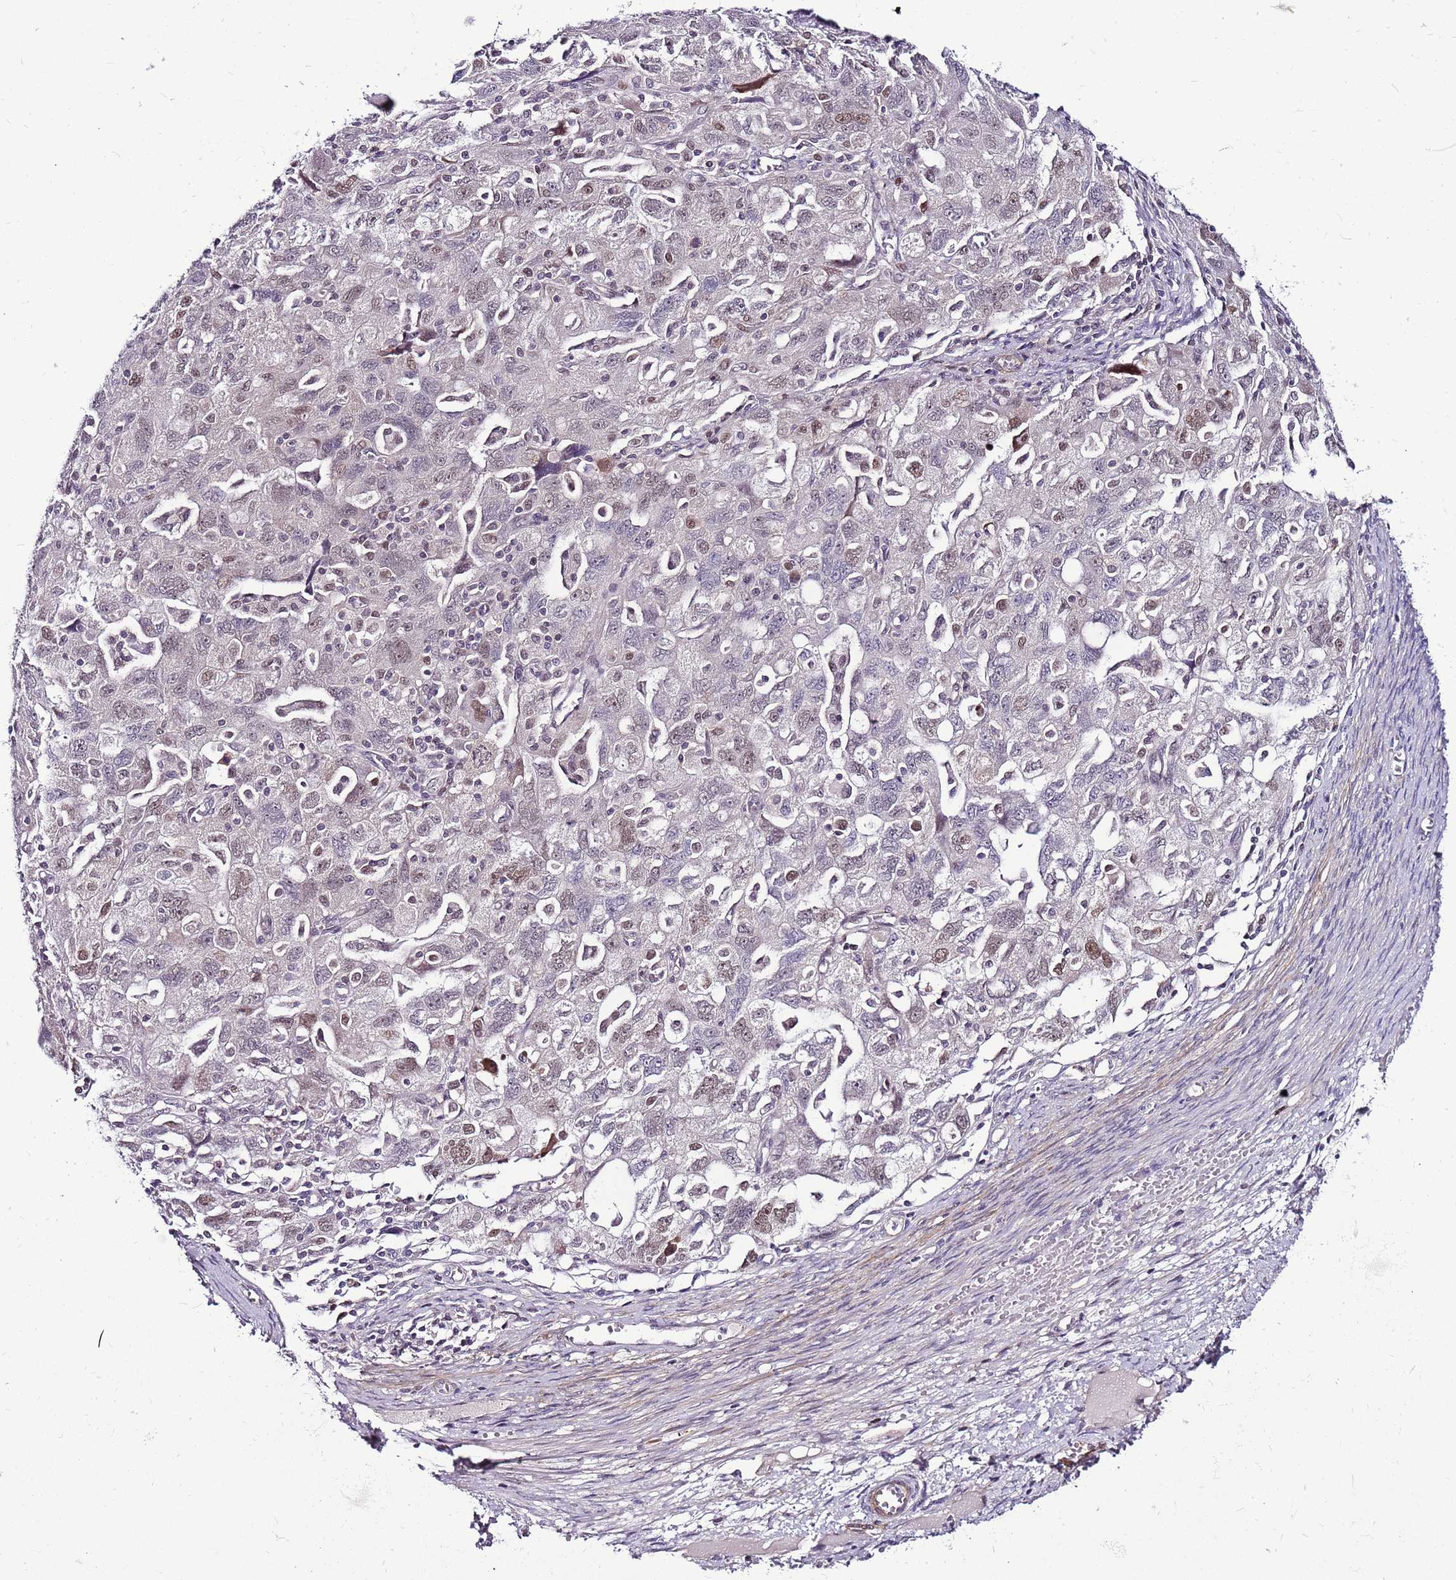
{"staining": {"intensity": "weak", "quantity": "<25%", "location": "nuclear"}, "tissue": "ovarian cancer", "cell_type": "Tumor cells", "image_type": "cancer", "snomed": [{"axis": "morphology", "description": "Carcinoma, NOS"}, {"axis": "morphology", "description": "Cystadenocarcinoma, serous, NOS"}, {"axis": "topography", "description": "Ovary"}], "caption": "Human ovarian cancer (carcinoma) stained for a protein using IHC reveals no expression in tumor cells.", "gene": "POLE3", "patient": {"sex": "female", "age": 69}}